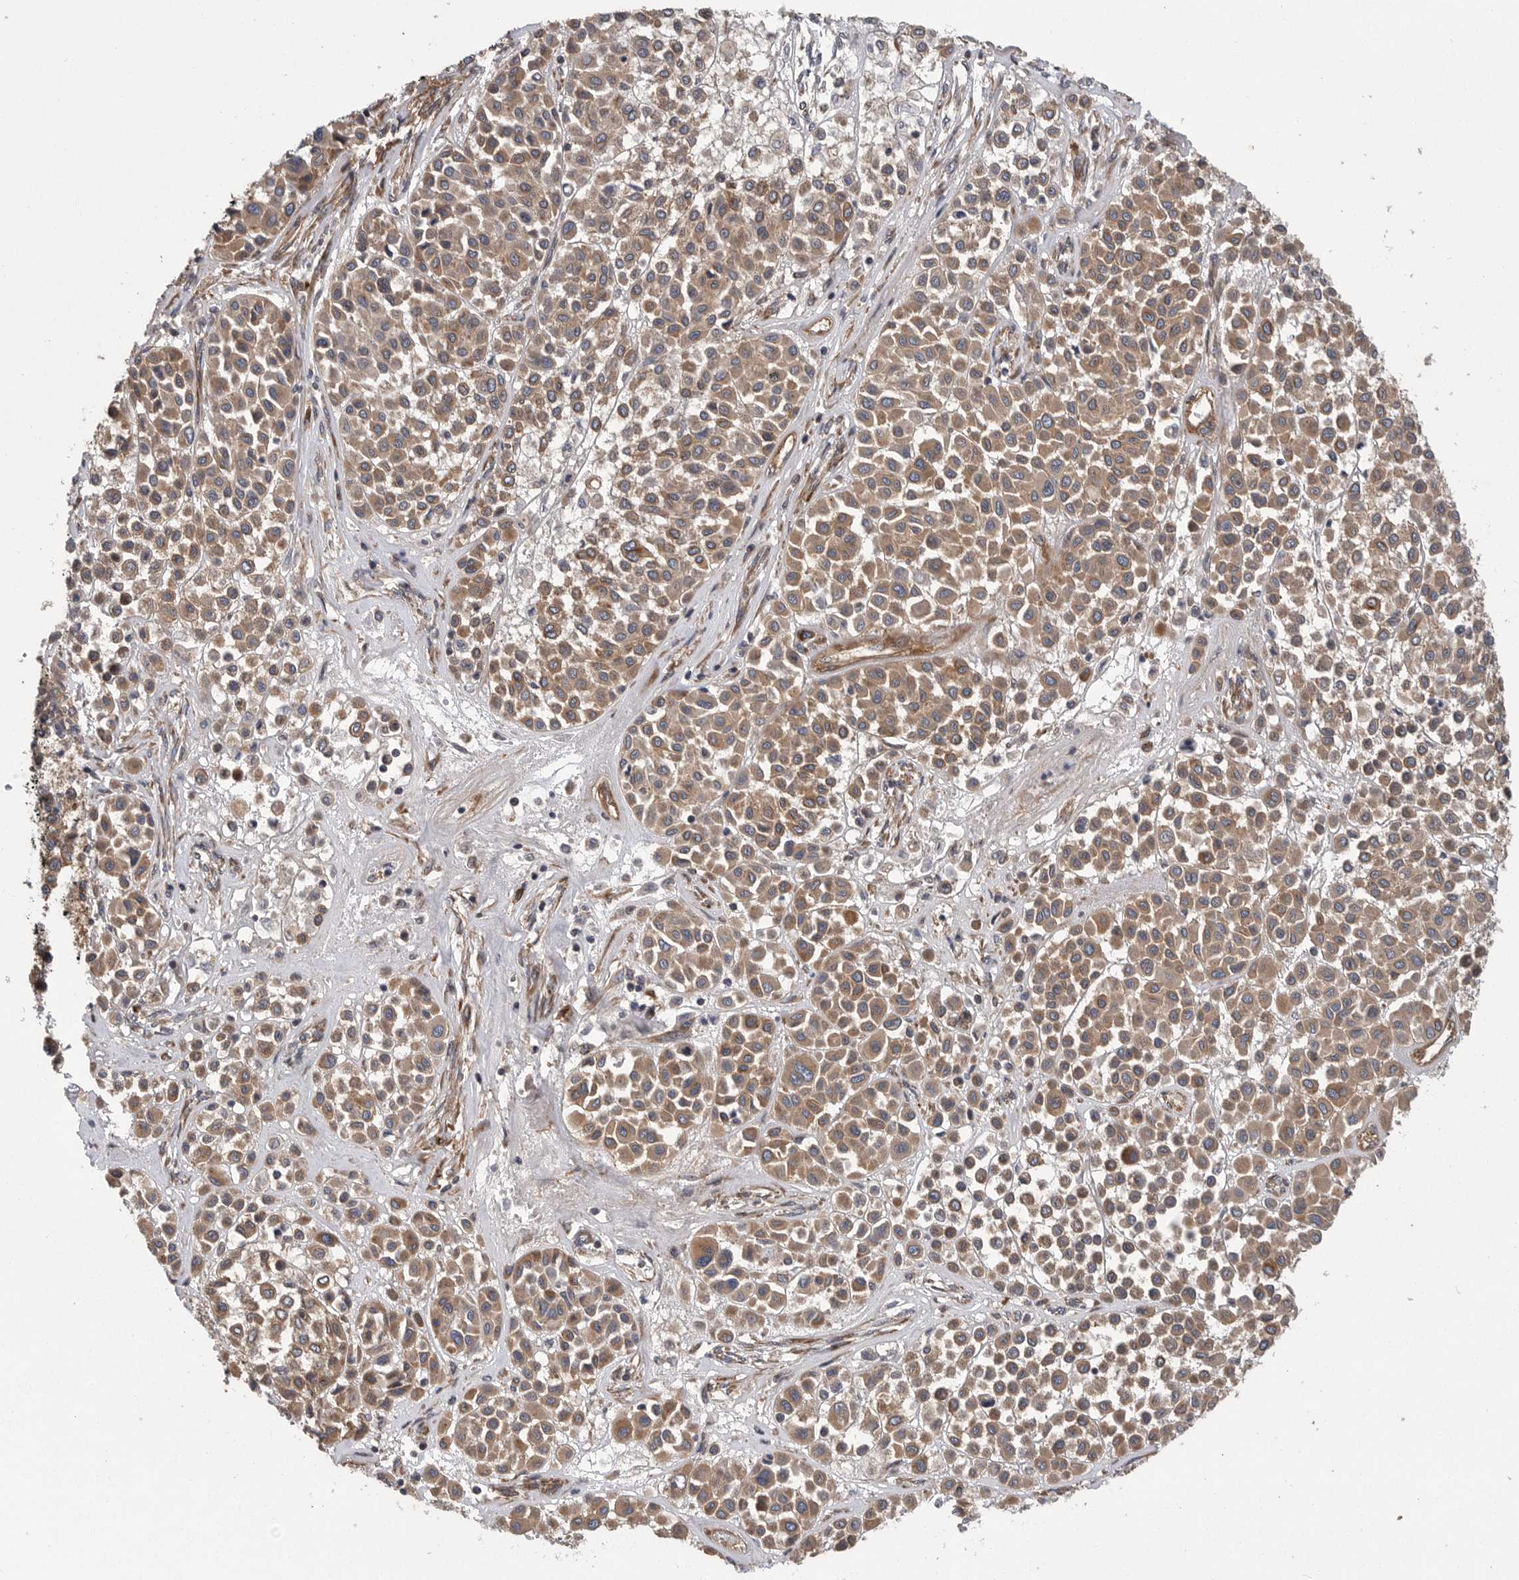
{"staining": {"intensity": "moderate", "quantity": ">75%", "location": "cytoplasmic/membranous"}, "tissue": "melanoma", "cell_type": "Tumor cells", "image_type": "cancer", "snomed": [{"axis": "morphology", "description": "Malignant melanoma, Metastatic site"}, {"axis": "topography", "description": "Soft tissue"}], "caption": "Immunohistochemistry of melanoma displays medium levels of moderate cytoplasmic/membranous staining in about >75% of tumor cells.", "gene": "OXR1", "patient": {"sex": "male", "age": 41}}